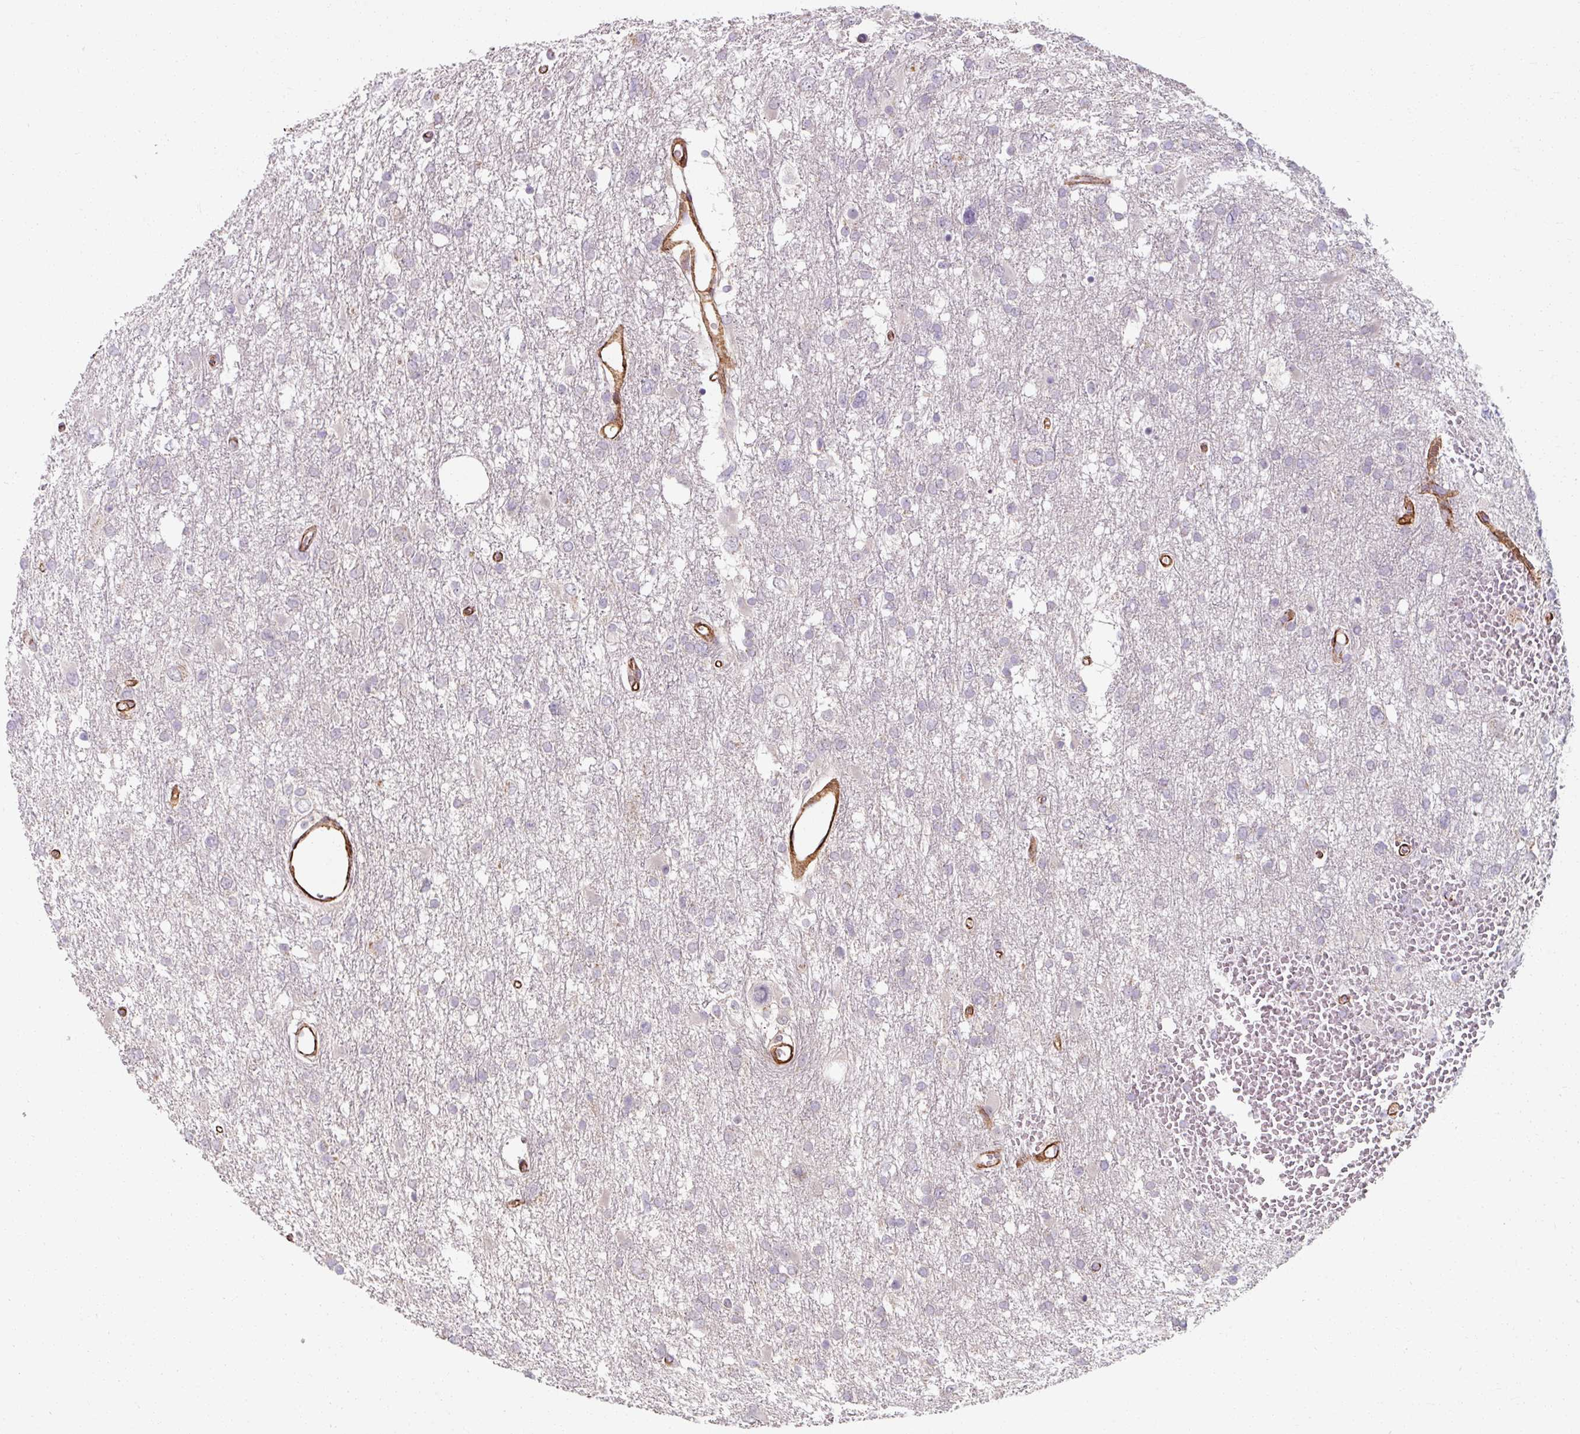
{"staining": {"intensity": "negative", "quantity": "none", "location": "none"}, "tissue": "glioma", "cell_type": "Tumor cells", "image_type": "cancer", "snomed": [{"axis": "morphology", "description": "Glioma, malignant, High grade"}, {"axis": "topography", "description": "Brain"}], "caption": "Immunohistochemistry of malignant glioma (high-grade) displays no expression in tumor cells.", "gene": "MRPS5", "patient": {"sex": "male", "age": 61}}